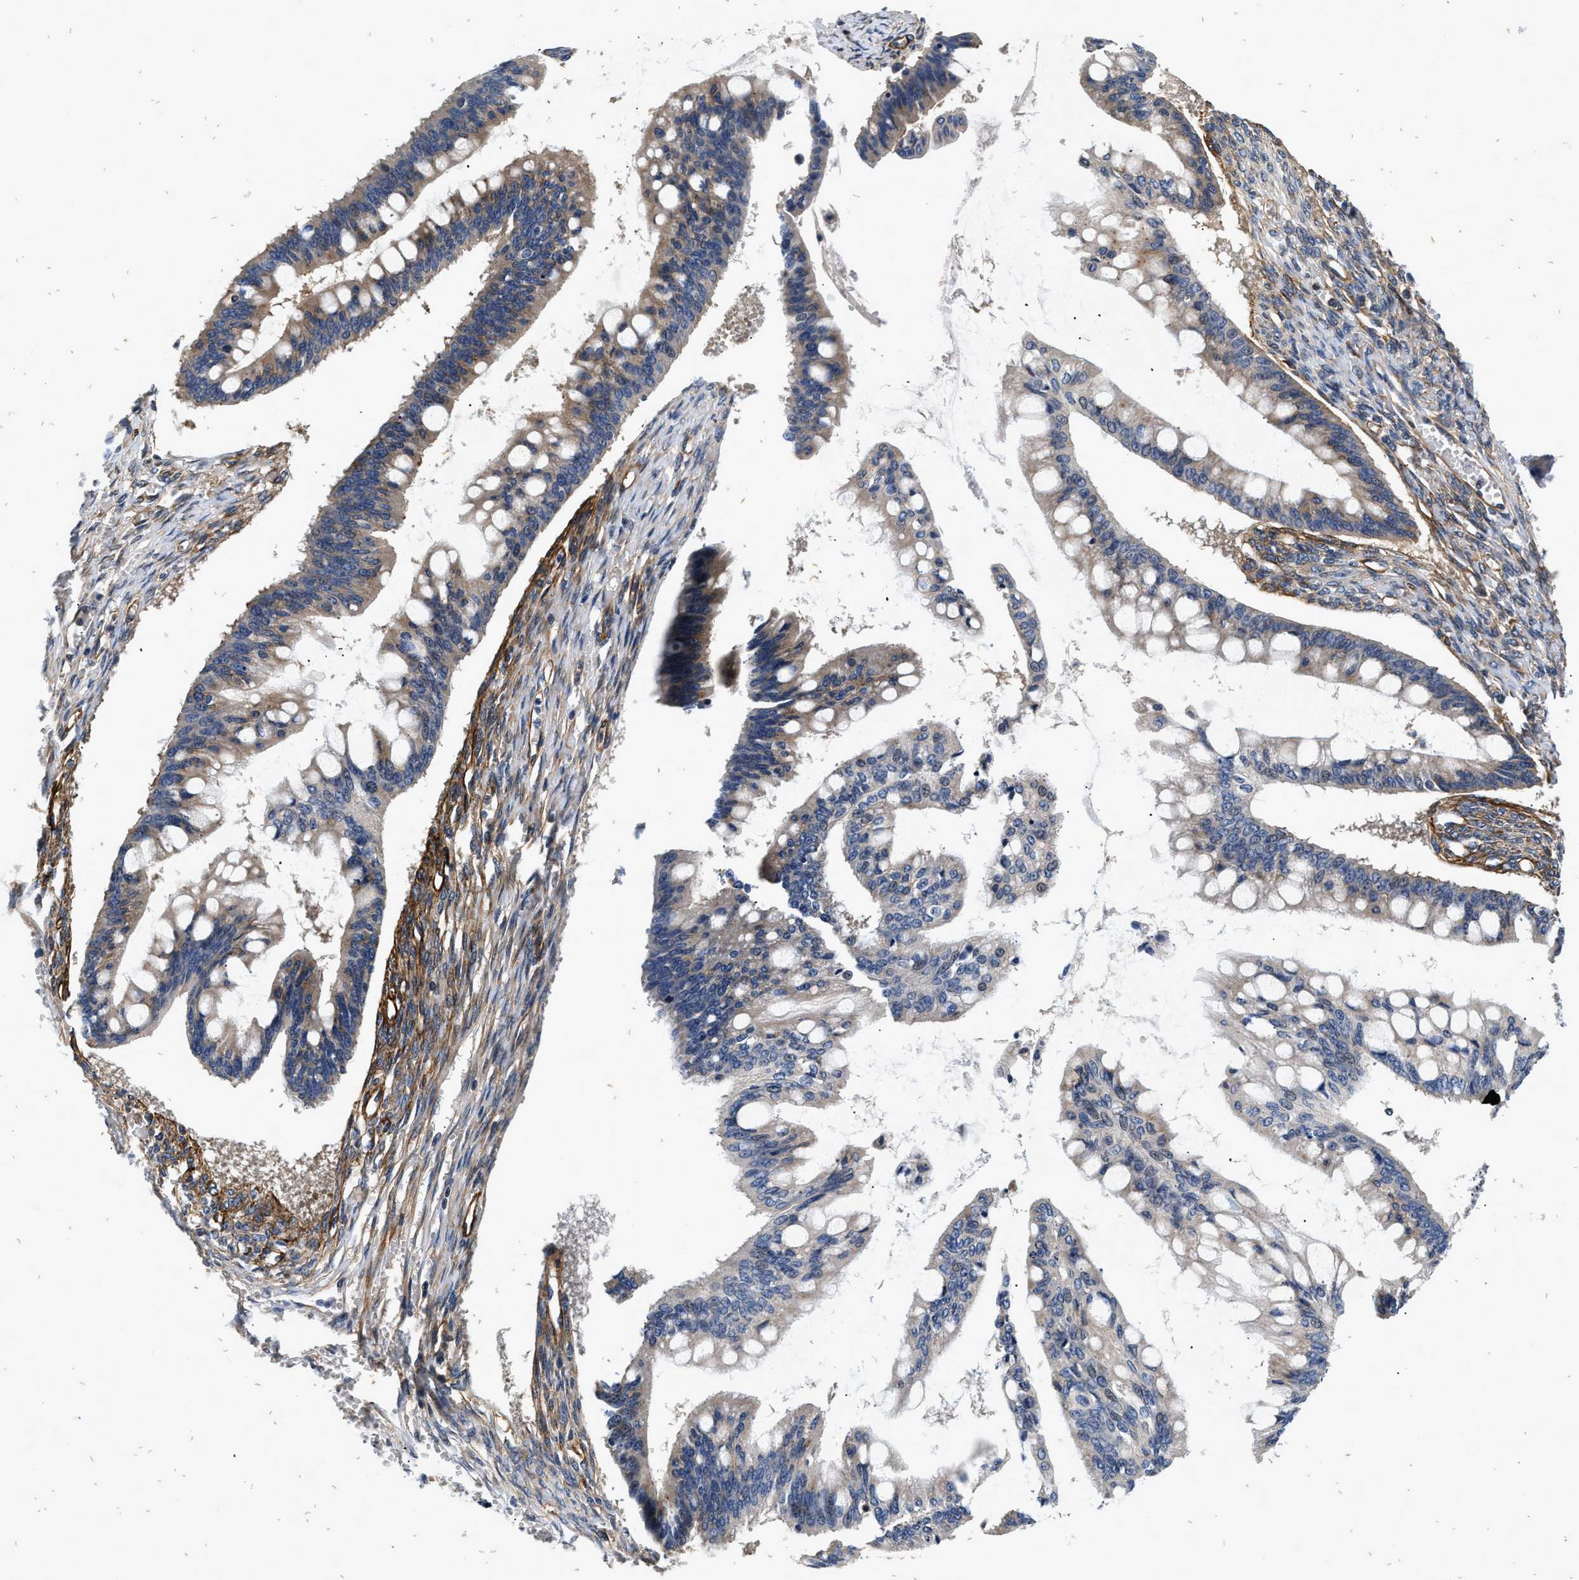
{"staining": {"intensity": "moderate", "quantity": "25%-75%", "location": "cytoplasmic/membranous"}, "tissue": "ovarian cancer", "cell_type": "Tumor cells", "image_type": "cancer", "snomed": [{"axis": "morphology", "description": "Cystadenocarcinoma, mucinous, NOS"}, {"axis": "topography", "description": "Ovary"}], "caption": "Mucinous cystadenocarcinoma (ovarian) tissue displays moderate cytoplasmic/membranous expression in approximately 25%-75% of tumor cells", "gene": "NME6", "patient": {"sex": "female", "age": 73}}